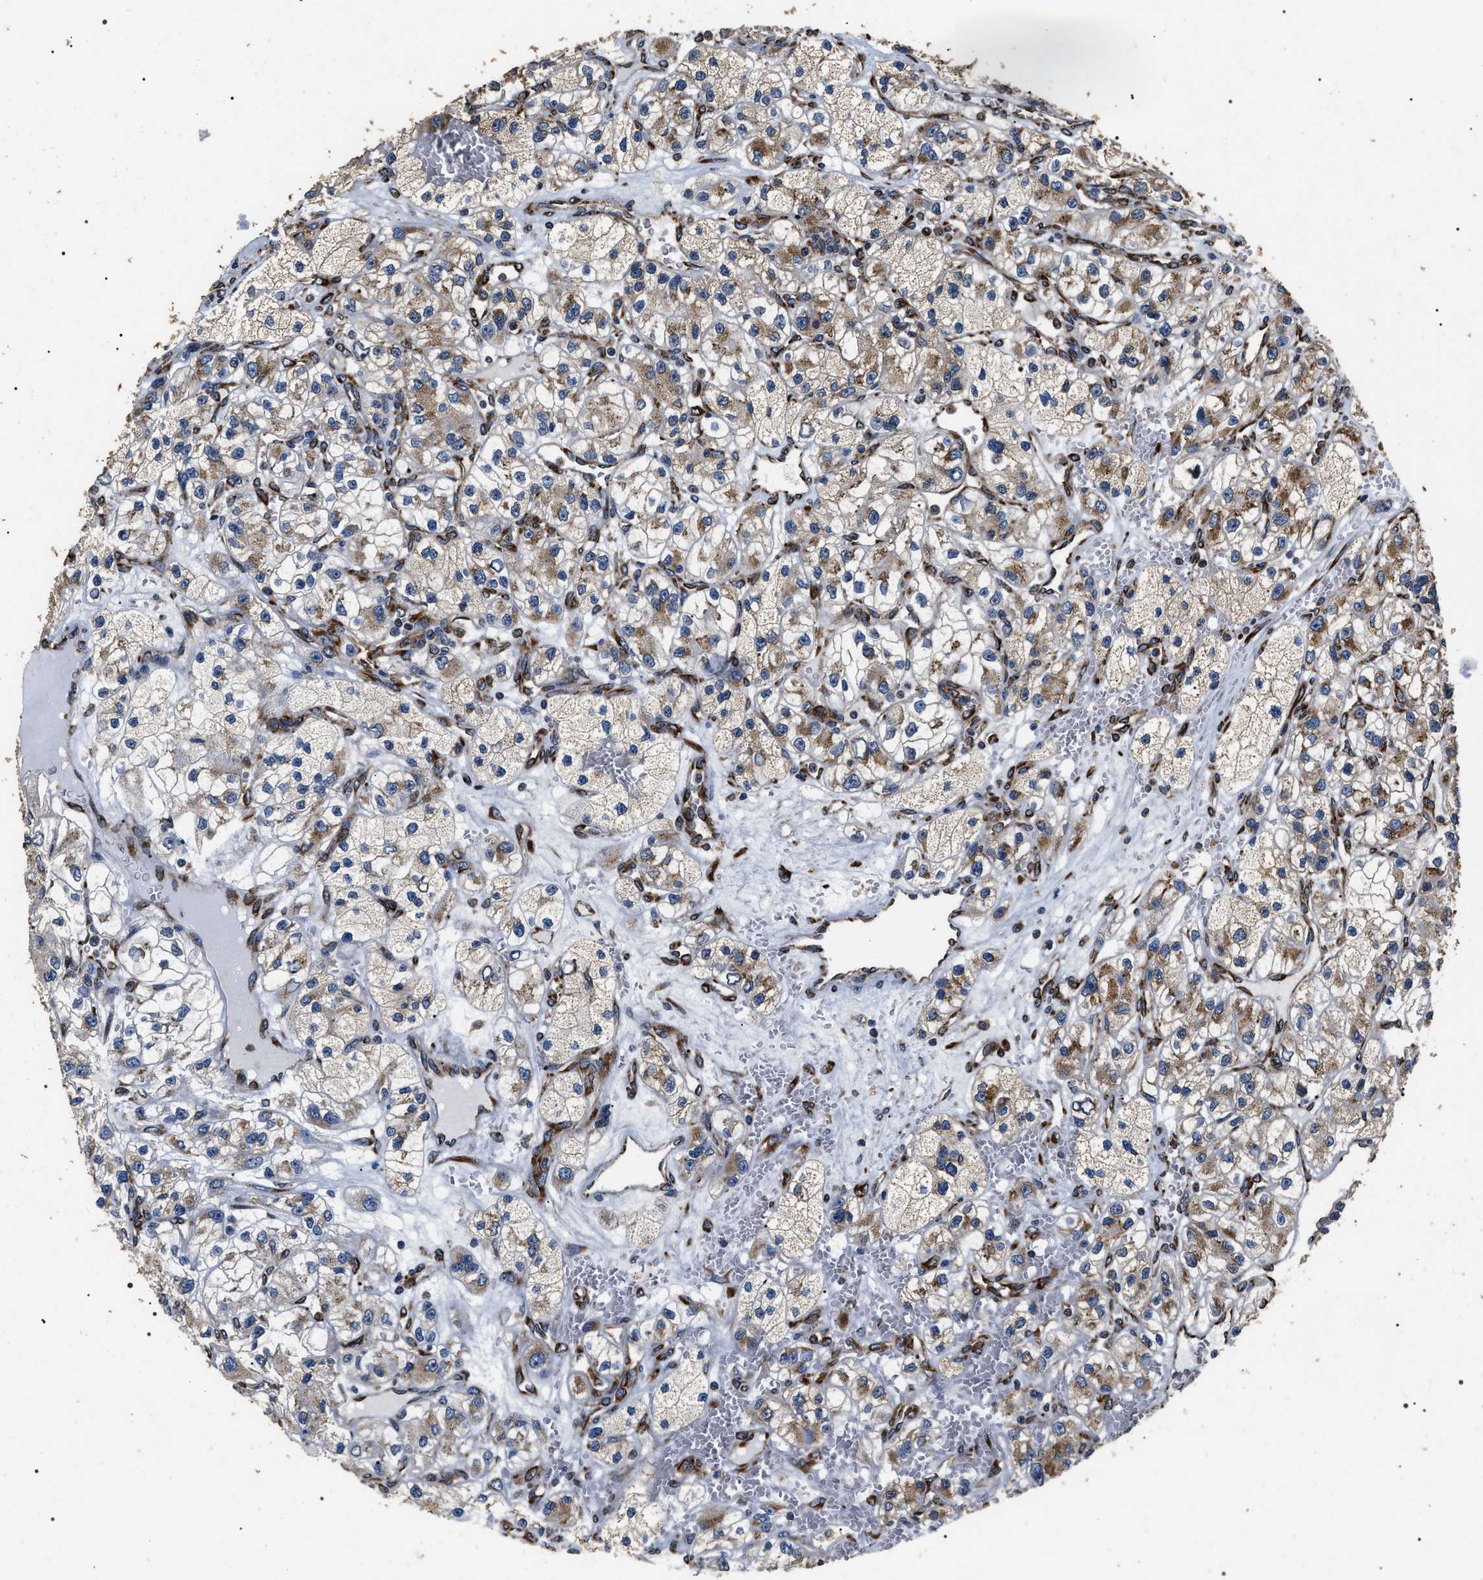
{"staining": {"intensity": "moderate", "quantity": "25%-75%", "location": "cytoplasmic/membranous"}, "tissue": "renal cancer", "cell_type": "Tumor cells", "image_type": "cancer", "snomed": [{"axis": "morphology", "description": "Adenocarcinoma, NOS"}, {"axis": "topography", "description": "Kidney"}], "caption": "Renal cancer stained with immunohistochemistry (IHC) shows moderate cytoplasmic/membranous positivity in about 25%-75% of tumor cells. The staining was performed using DAB to visualize the protein expression in brown, while the nuclei were stained in blue with hematoxylin (Magnification: 20x).", "gene": "KTN1", "patient": {"sex": "female", "age": 57}}